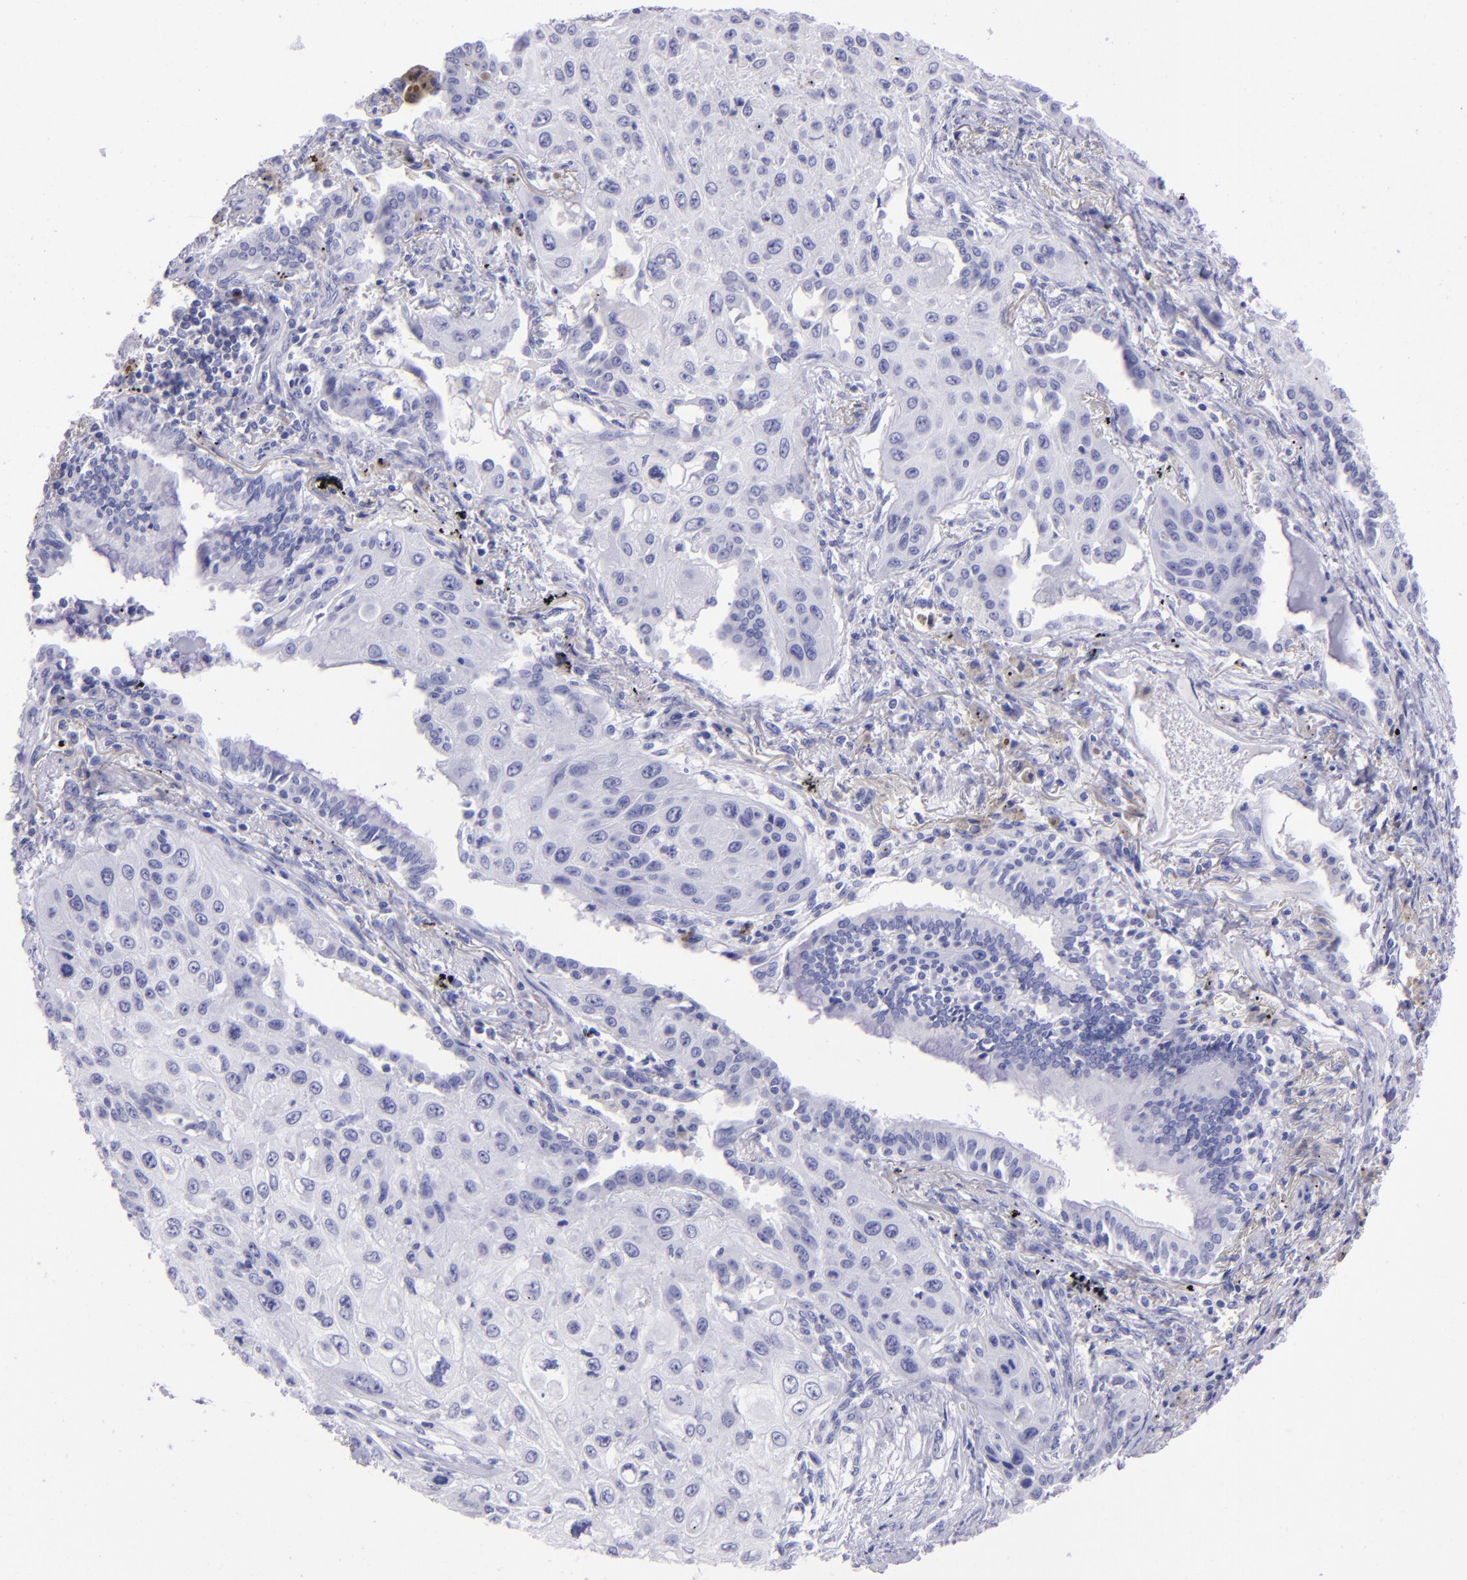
{"staining": {"intensity": "negative", "quantity": "none", "location": "none"}, "tissue": "lung cancer", "cell_type": "Tumor cells", "image_type": "cancer", "snomed": [{"axis": "morphology", "description": "Squamous cell carcinoma, NOS"}, {"axis": "topography", "description": "Lung"}], "caption": "A micrograph of human lung cancer is negative for staining in tumor cells.", "gene": "TYRP1", "patient": {"sex": "male", "age": 71}}